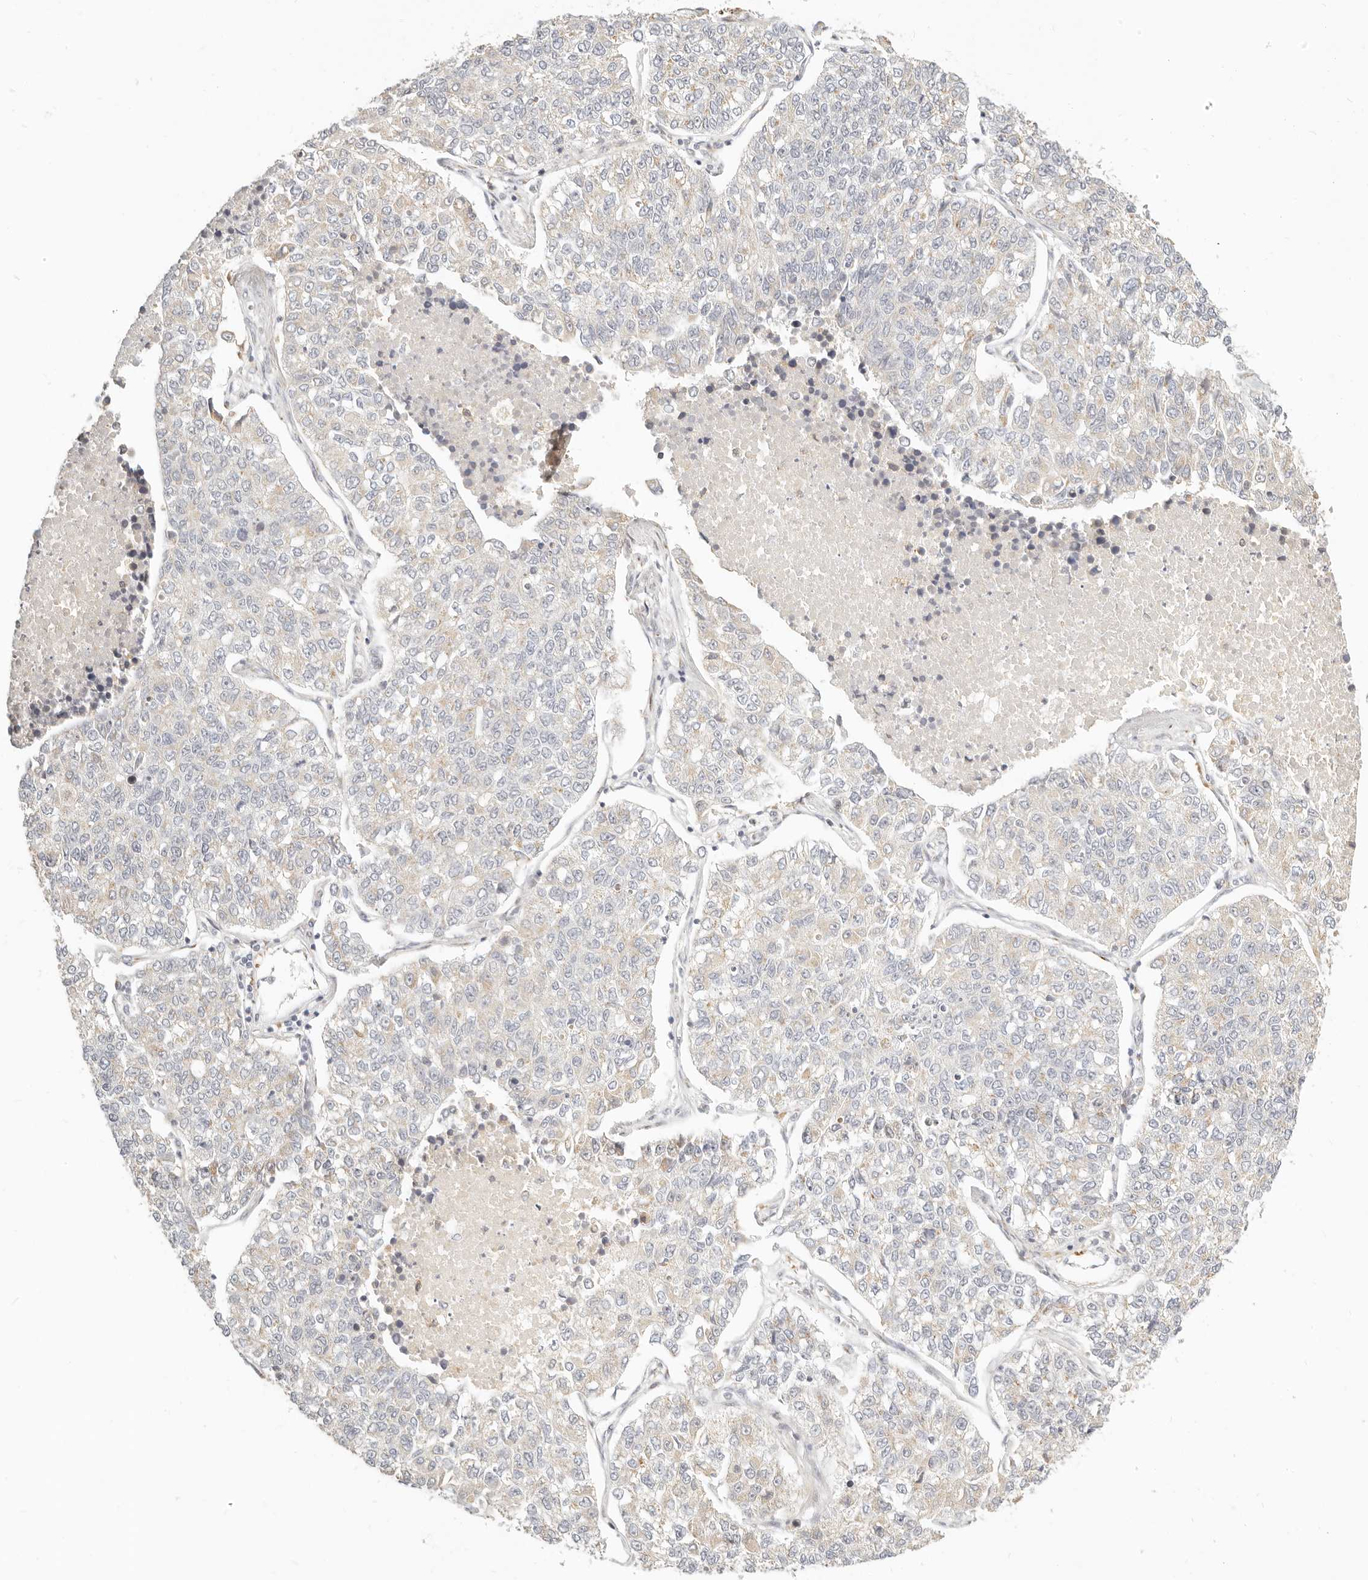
{"staining": {"intensity": "negative", "quantity": "none", "location": "none"}, "tissue": "lung cancer", "cell_type": "Tumor cells", "image_type": "cancer", "snomed": [{"axis": "morphology", "description": "Adenocarcinoma, NOS"}, {"axis": "topography", "description": "Lung"}], "caption": "This is an immunohistochemistry (IHC) histopathology image of human lung adenocarcinoma. There is no positivity in tumor cells.", "gene": "FAM20B", "patient": {"sex": "male", "age": 49}}